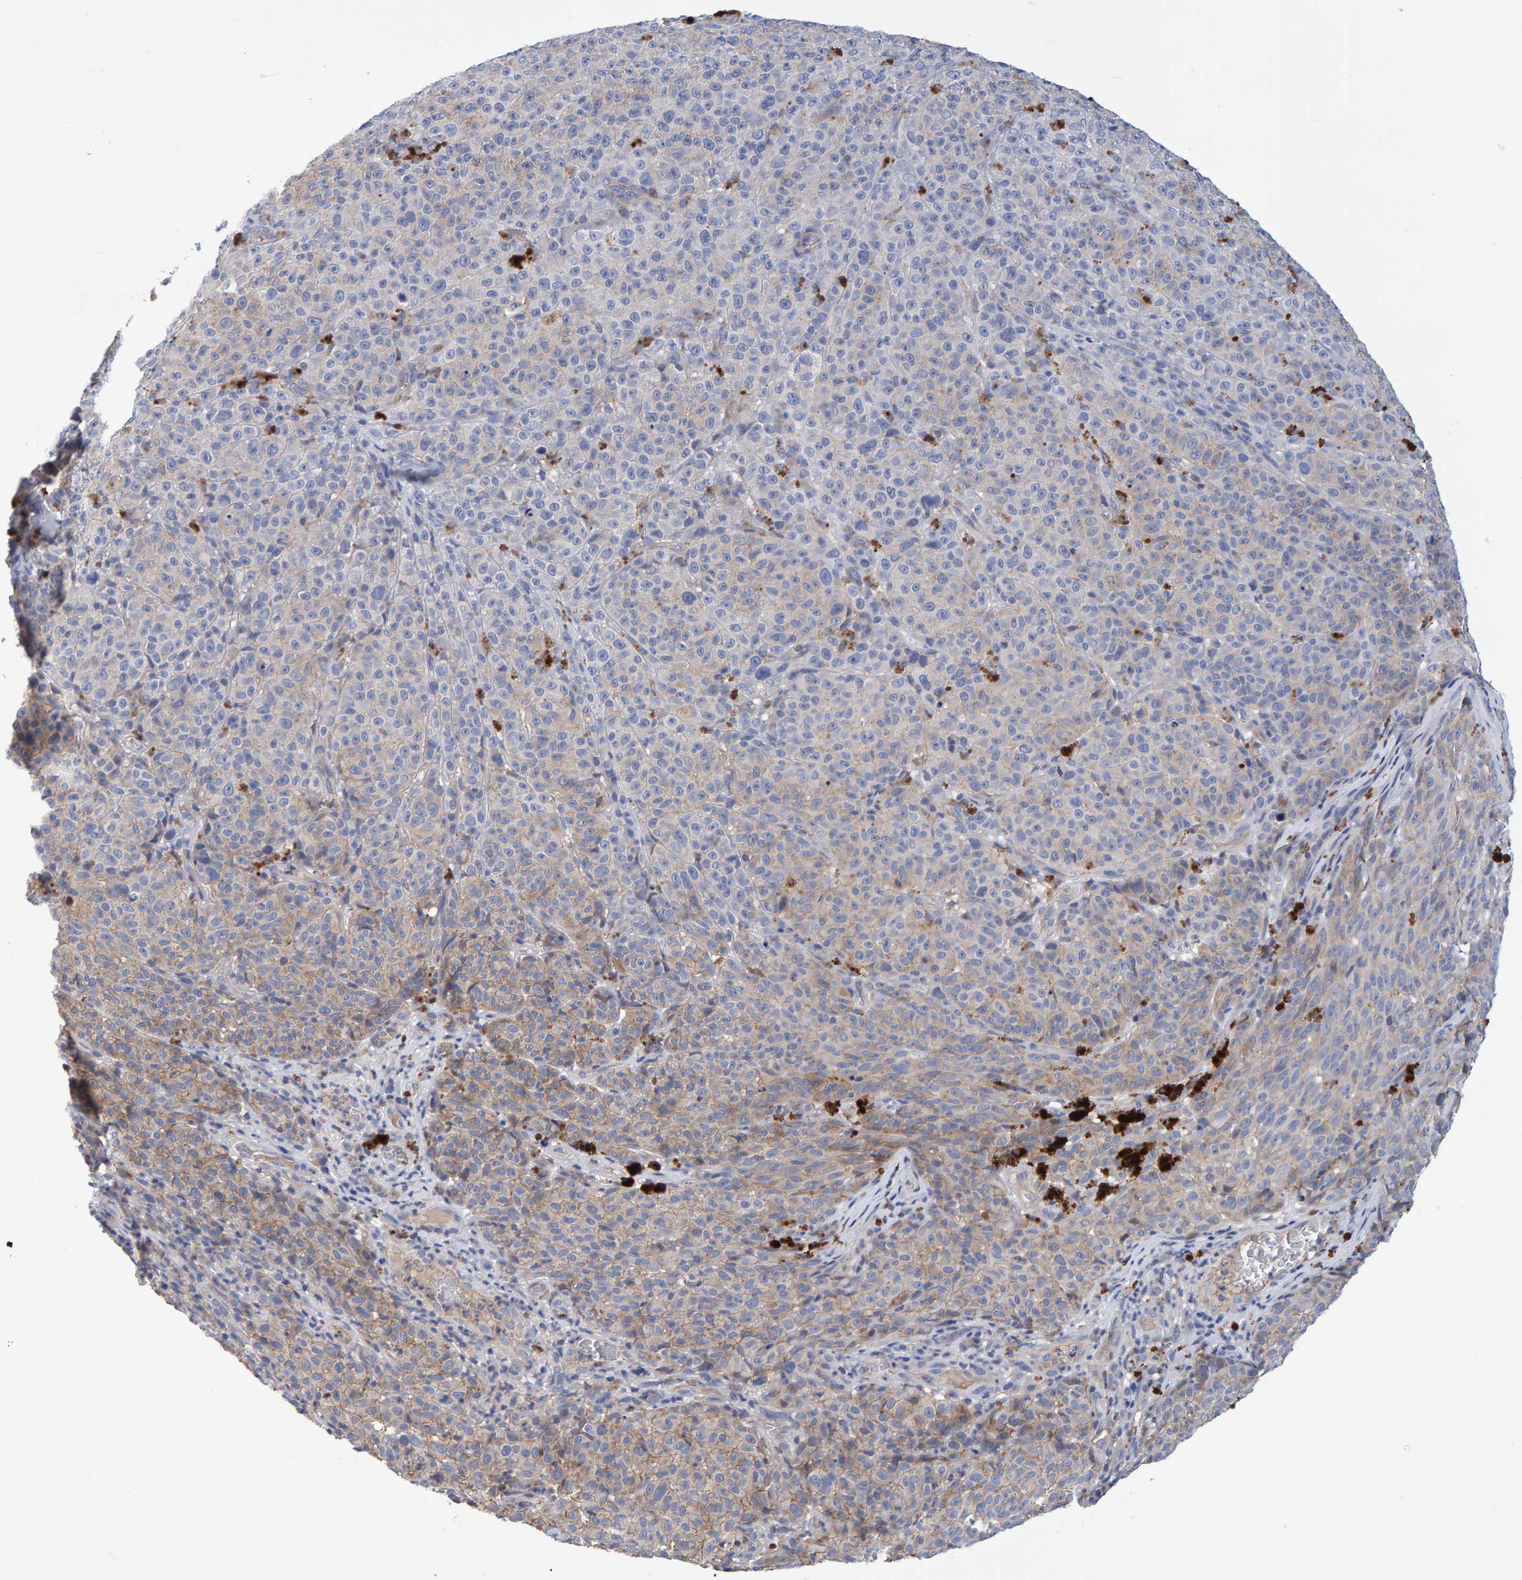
{"staining": {"intensity": "weak", "quantity": "<25%", "location": "cytoplasmic/membranous"}, "tissue": "melanoma", "cell_type": "Tumor cells", "image_type": "cancer", "snomed": [{"axis": "morphology", "description": "Malignant melanoma, NOS"}, {"axis": "topography", "description": "Skin"}], "caption": "IHC of human malignant melanoma reveals no staining in tumor cells.", "gene": "EFR3A", "patient": {"sex": "female", "age": 82}}